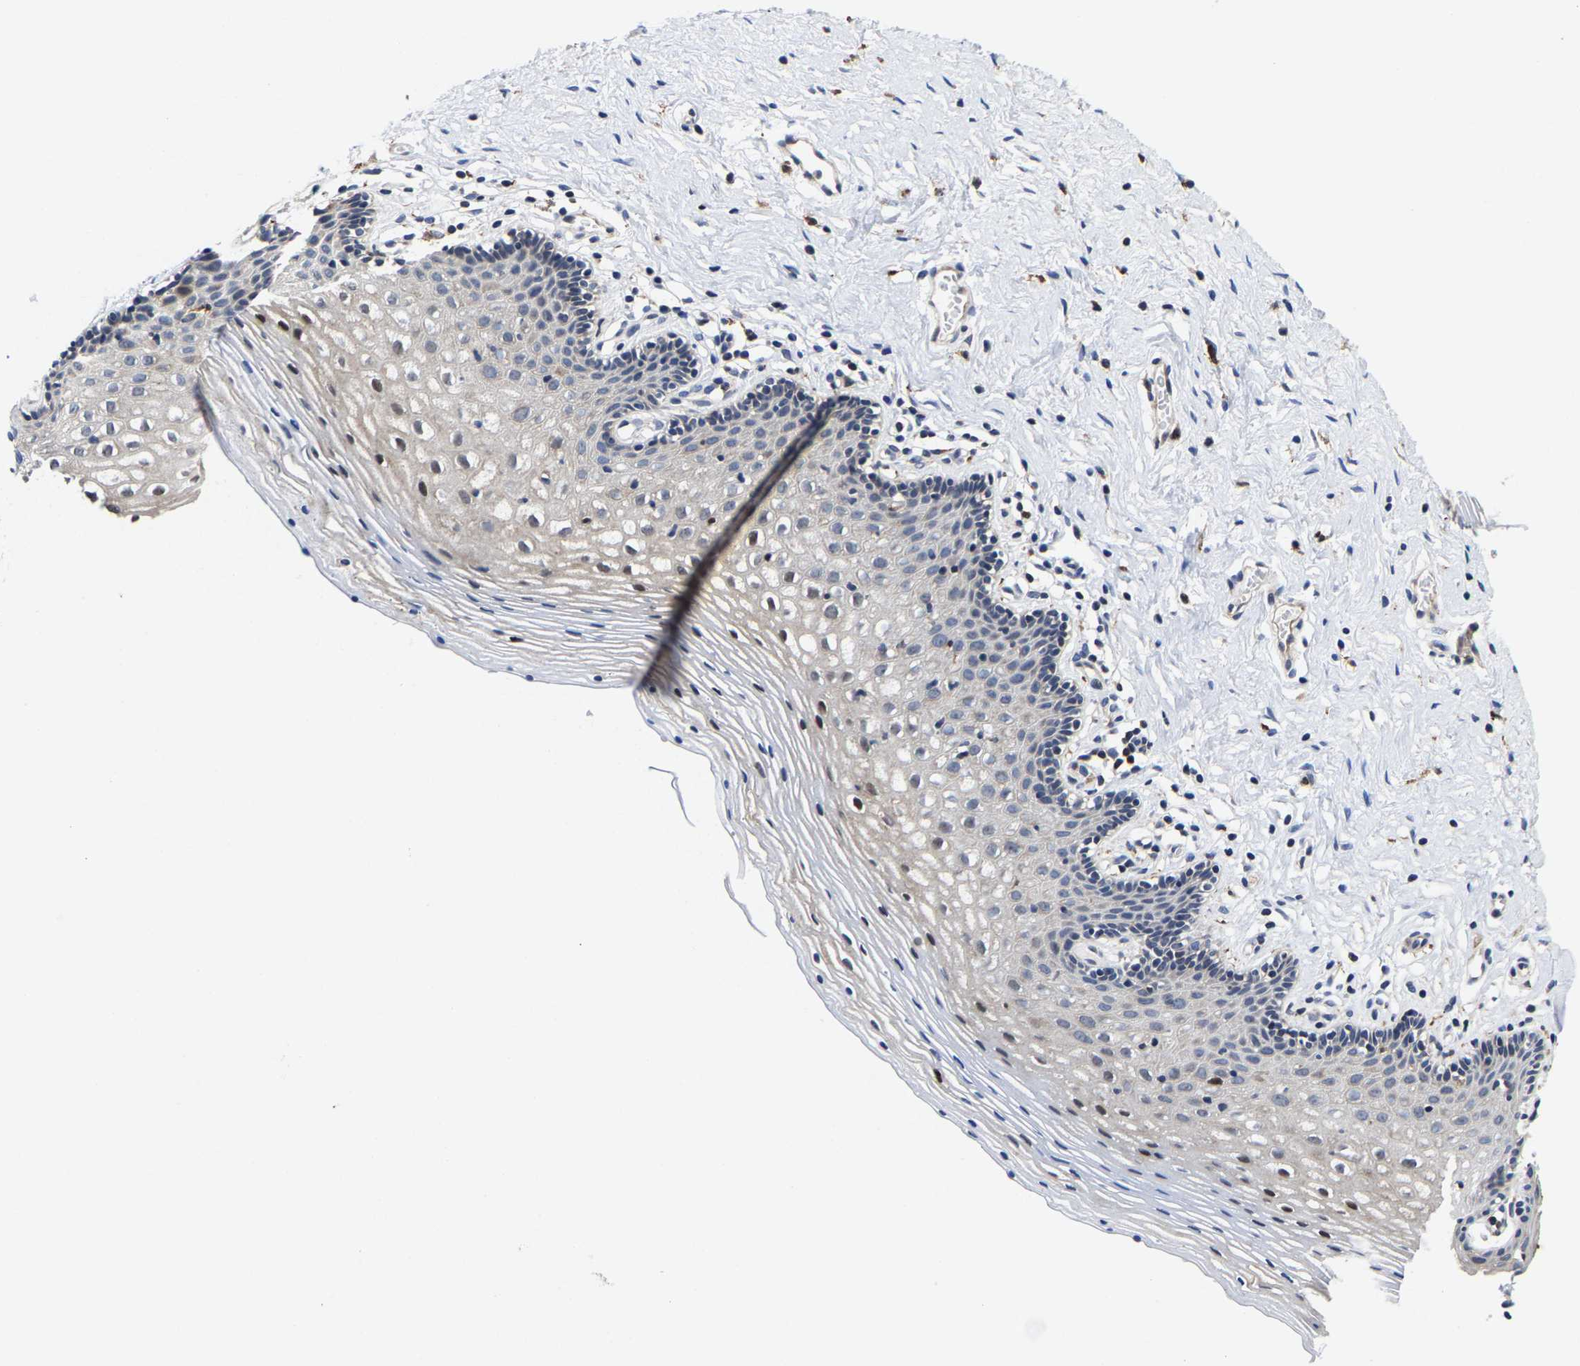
{"staining": {"intensity": "moderate", "quantity": "<25%", "location": "nuclear"}, "tissue": "vagina", "cell_type": "Squamous epithelial cells", "image_type": "normal", "snomed": [{"axis": "morphology", "description": "Normal tissue, NOS"}, {"axis": "topography", "description": "Vagina"}], "caption": "Immunohistochemical staining of unremarkable human vagina displays low levels of moderate nuclear staining in approximately <25% of squamous epithelial cells.", "gene": "PFKFB3", "patient": {"sex": "female", "age": 32}}